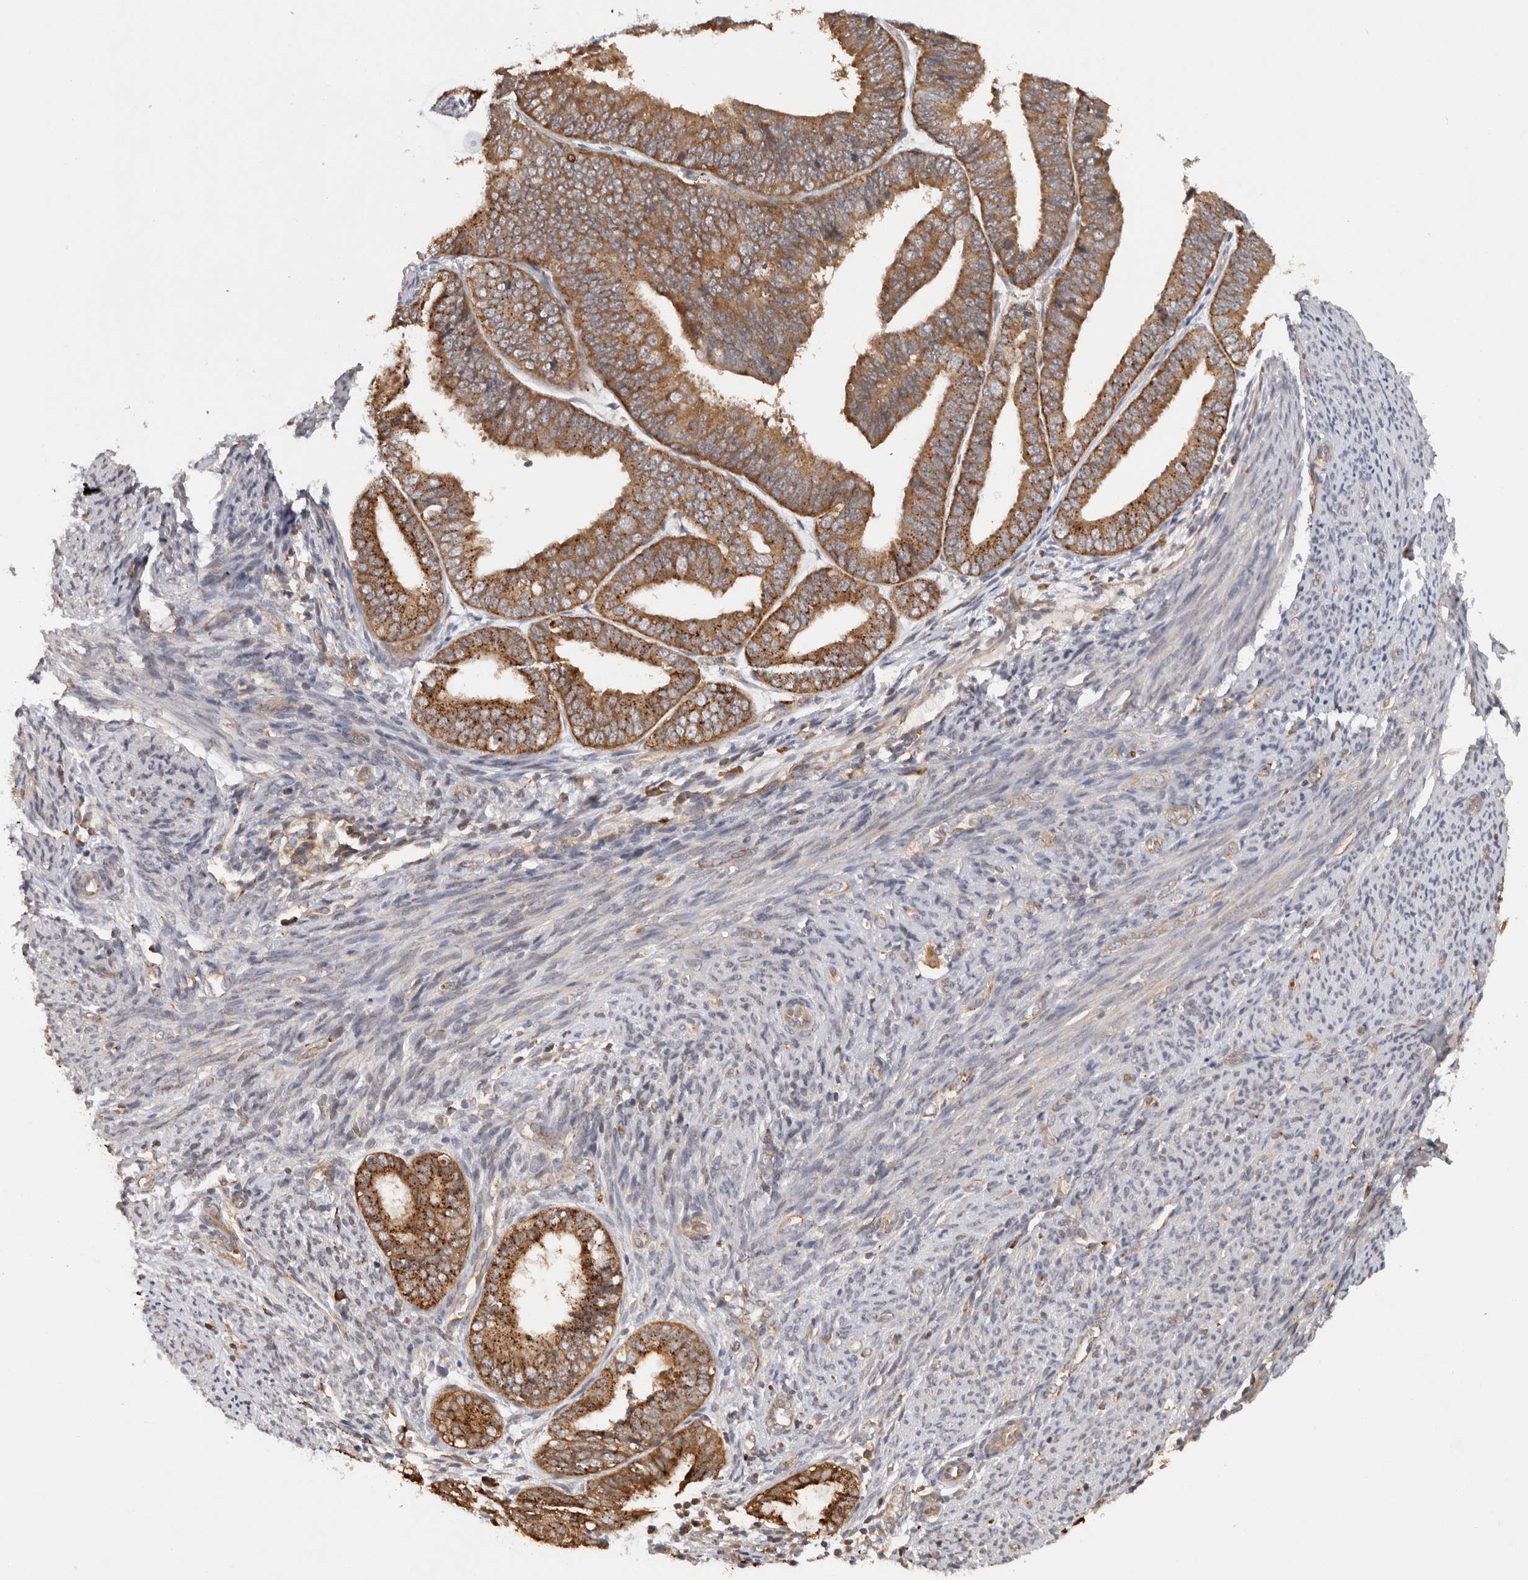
{"staining": {"intensity": "moderate", "quantity": ">75%", "location": "cytoplasmic/membranous"}, "tissue": "endometrial cancer", "cell_type": "Tumor cells", "image_type": "cancer", "snomed": [{"axis": "morphology", "description": "Adenocarcinoma, NOS"}, {"axis": "topography", "description": "Endometrium"}], "caption": "Immunohistochemical staining of endometrial cancer (adenocarcinoma) shows medium levels of moderate cytoplasmic/membranous positivity in about >75% of tumor cells.", "gene": "ACAT2", "patient": {"sex": "female", "age": 63}}